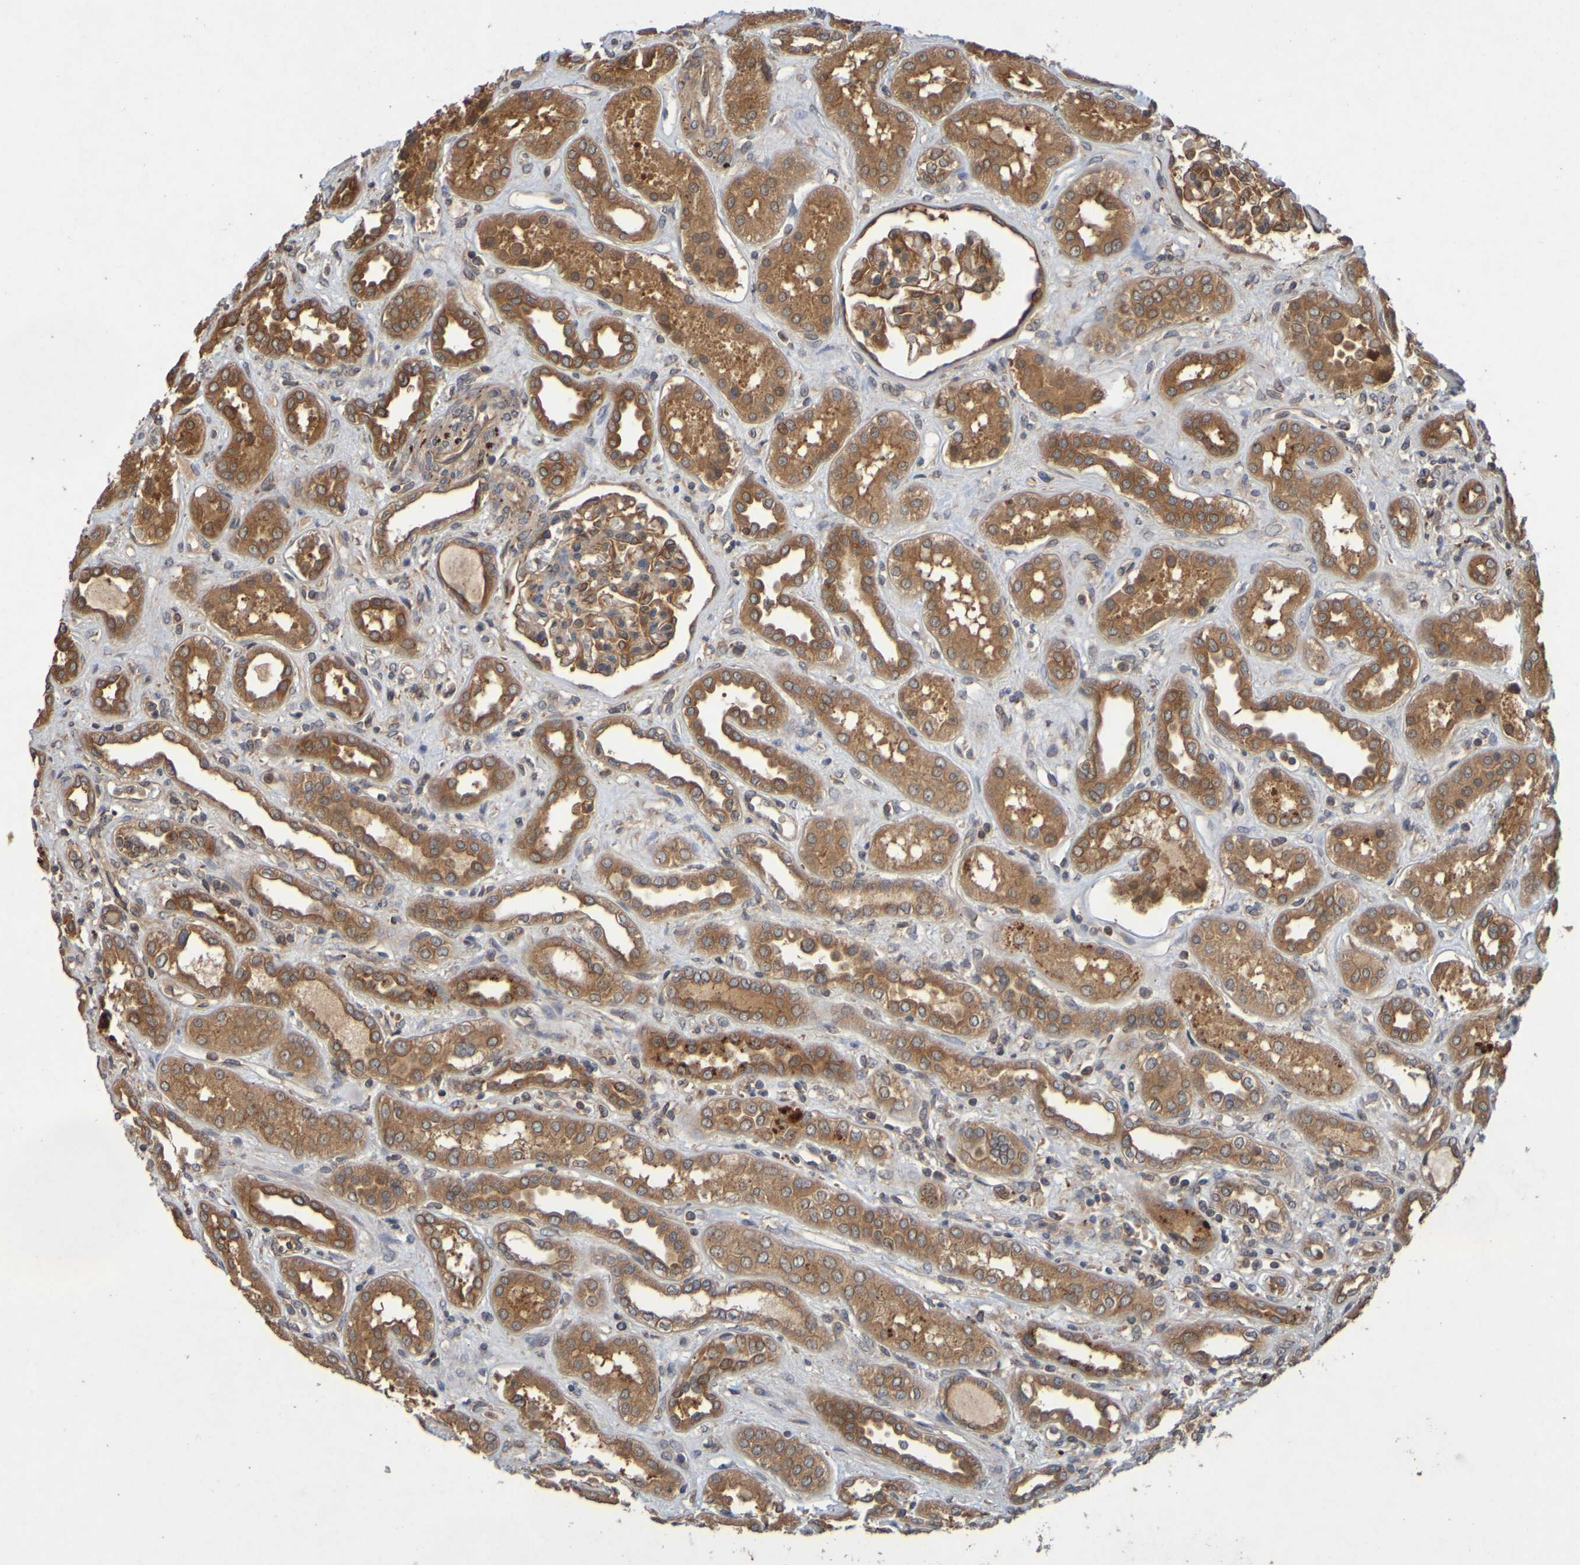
{"staining": {"intensity": "strong", "quantity": ">75%", "location": "cytoplasmic/membranous"}, "tissue": "kidney", "cell_type": "Cells in glomeruli", "image_type": "normal", "snomed": [{"axis": "morphology", "description": "Normal tissue, NOS"}, {"axis": "topography", "description": "Kidney"}], "caption": "IHC (DAB (3,3'-diaminobenzidine)) staining of unremarkable human kidney demonstrates strong cytoplasmic/membranous protein expression in about >75% of cells in glomeruli.", "gene": "OCRL", "patient": {"sex": "male", "age": 59}}